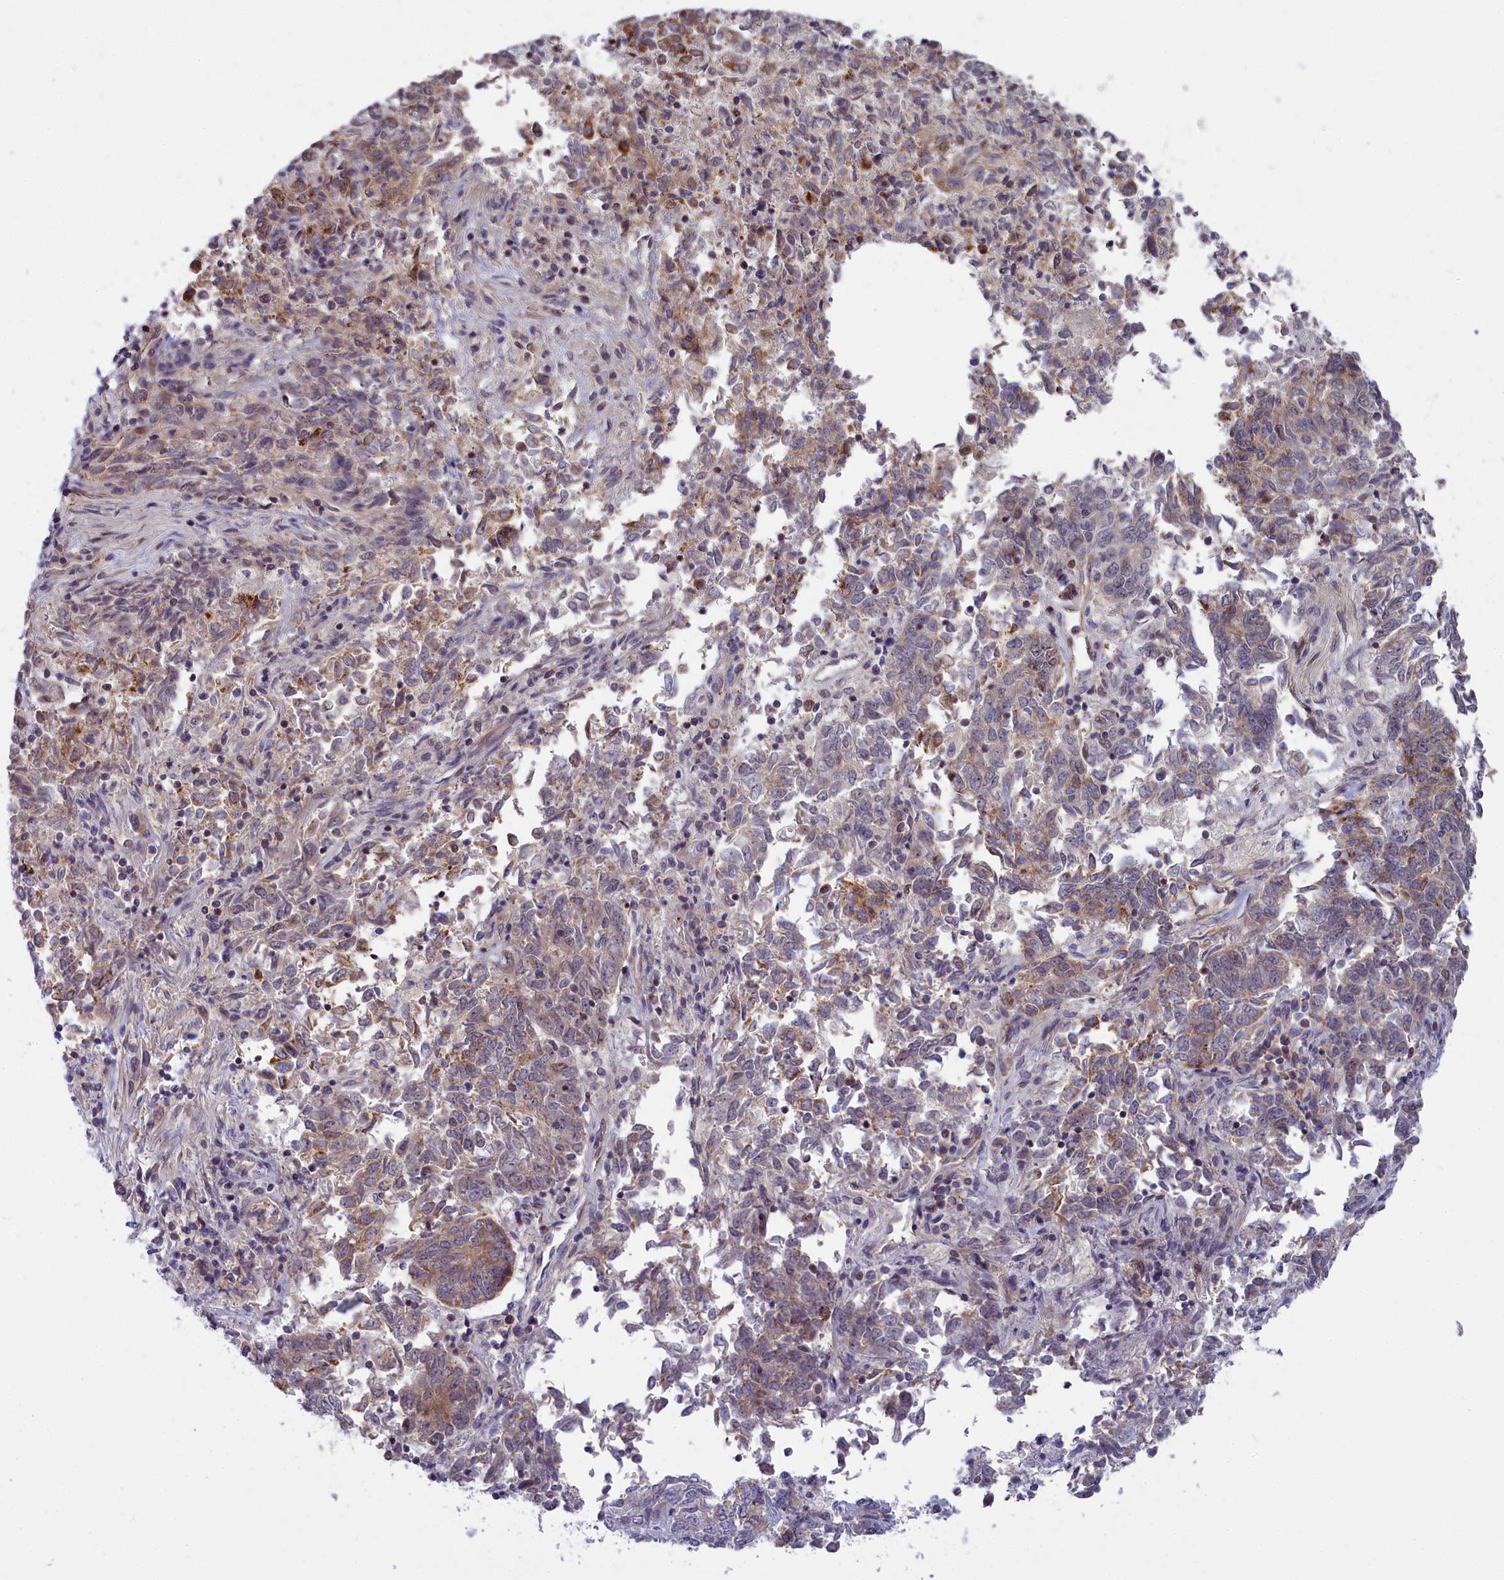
{"staining": {"intensity": "moderate", "quantity": "25%-75%", "location": "cytoplasmic/membranous"}, "tissue": "endometrial cancer", "cell_type": "Tumor cells", "image_type": "cancer", "snomed": [{"axis": "morphology", "description": "Adenocarcinoma, NOS"}, {"axis": "topography", "description": "Endometrium"}], "caption": "Immunohistochemical staining of endometrial cancer displays medium levels of moderate cytoplasmic/membranous expression in approximately 25%-75% of tumor cells.", "gene": "CCL23", "patient": {"sex": "female", "age": 80}}